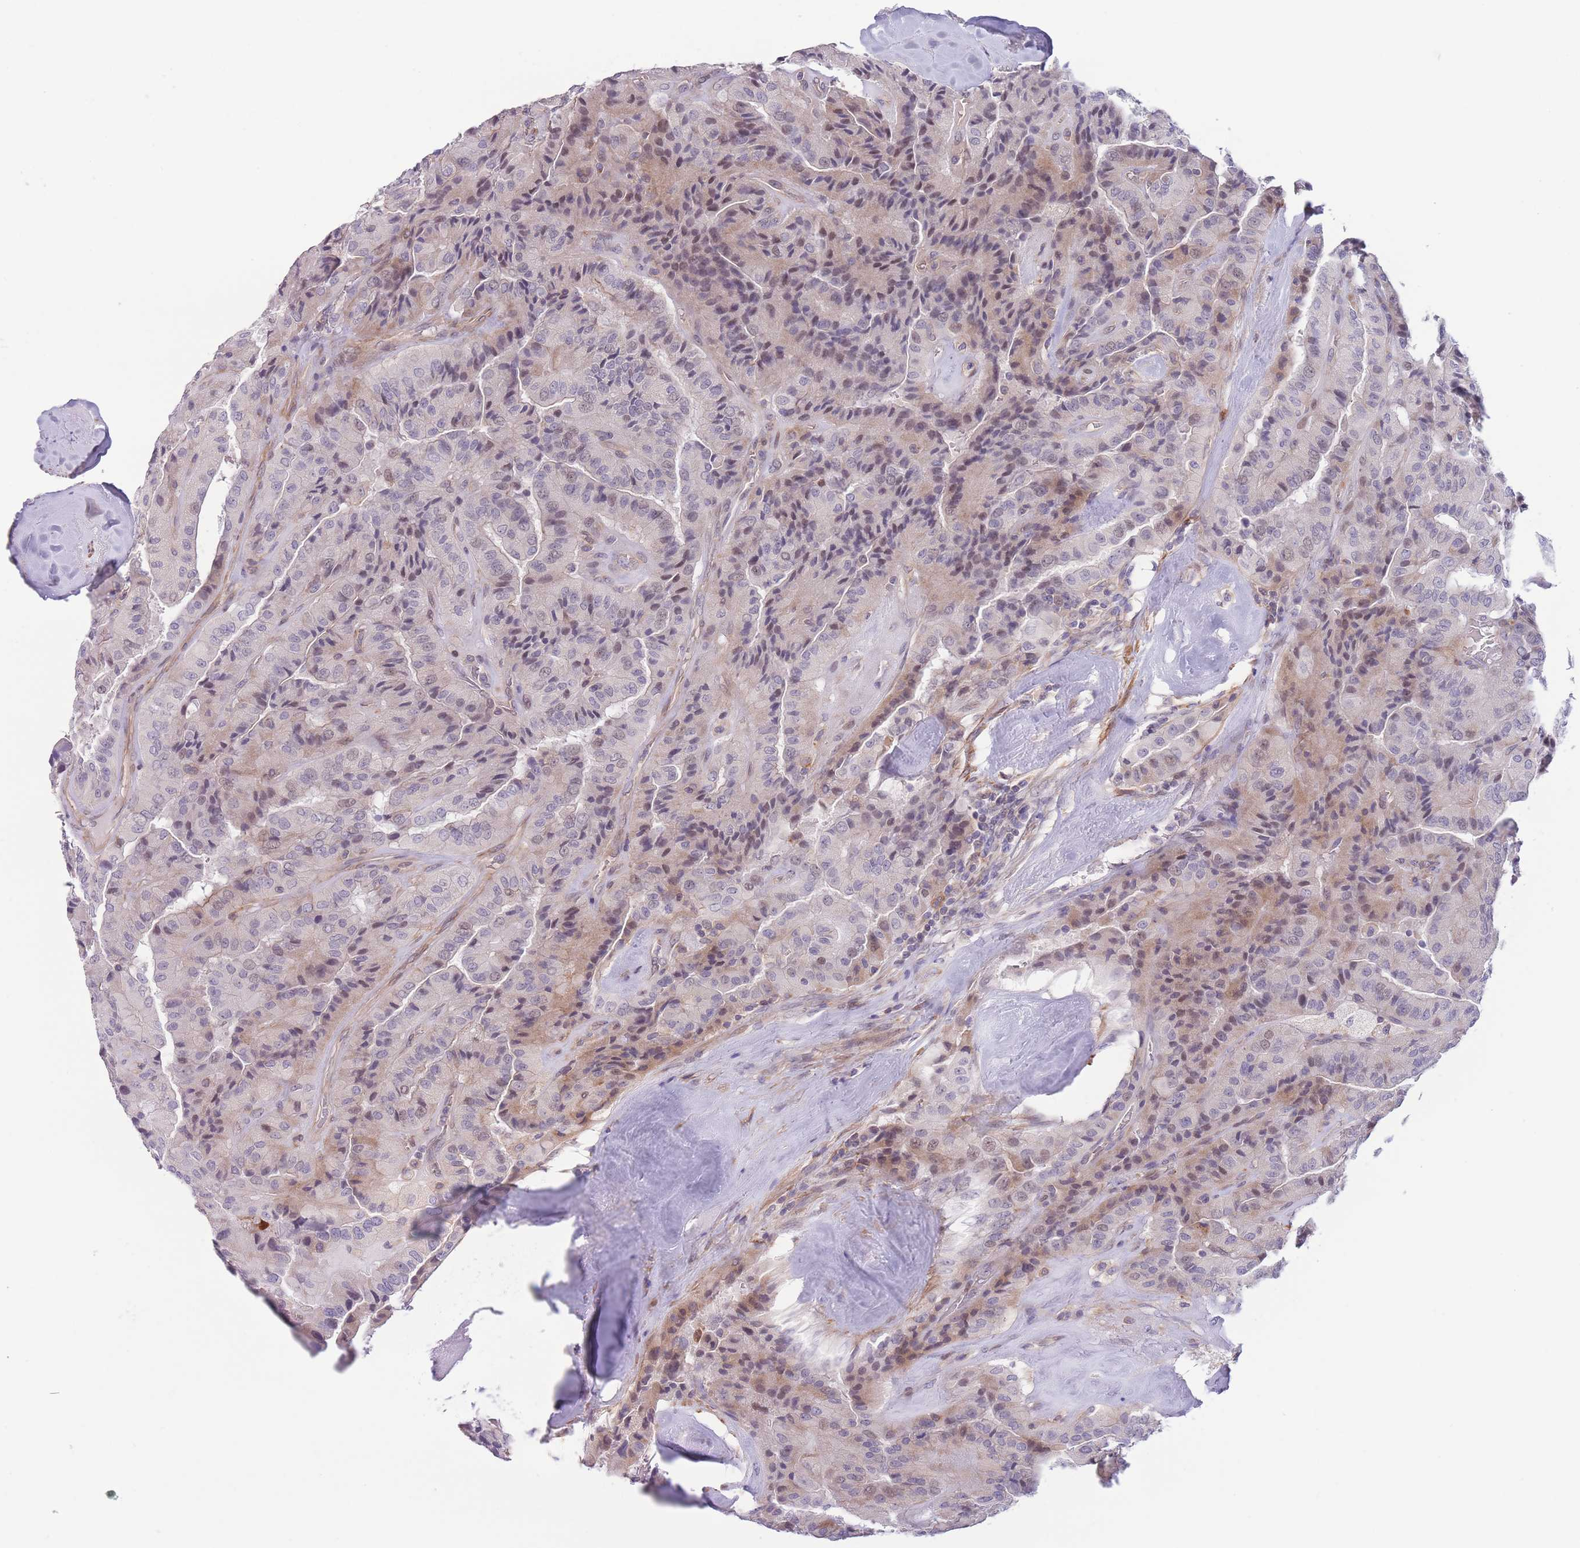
{"staining": {"intensity": "weak", "quantity": "25%-75%", "location": "cytoplasmic/membranous,nuclear"}, "tissue": "thyroid cancer", "cell_type": "Tumor cells", "image_type": "cancer", "snomed": [{"axis": "morphology", "description": "Normal tissue, NOS"}, {"axis": "morphology", "description": "Papillary adenocarcinoma, NOS"}, {"axis": "topography", "description": "Thyroid gland"}], "caption": "Tumor cells display weak cytoplasmic/membranous and nuclear staining in about 25%-75% of cells in thyroid papillary adenocarcinoma.", "gene": "C9orf152", "patient": {"sex": "female", "age": 59}}